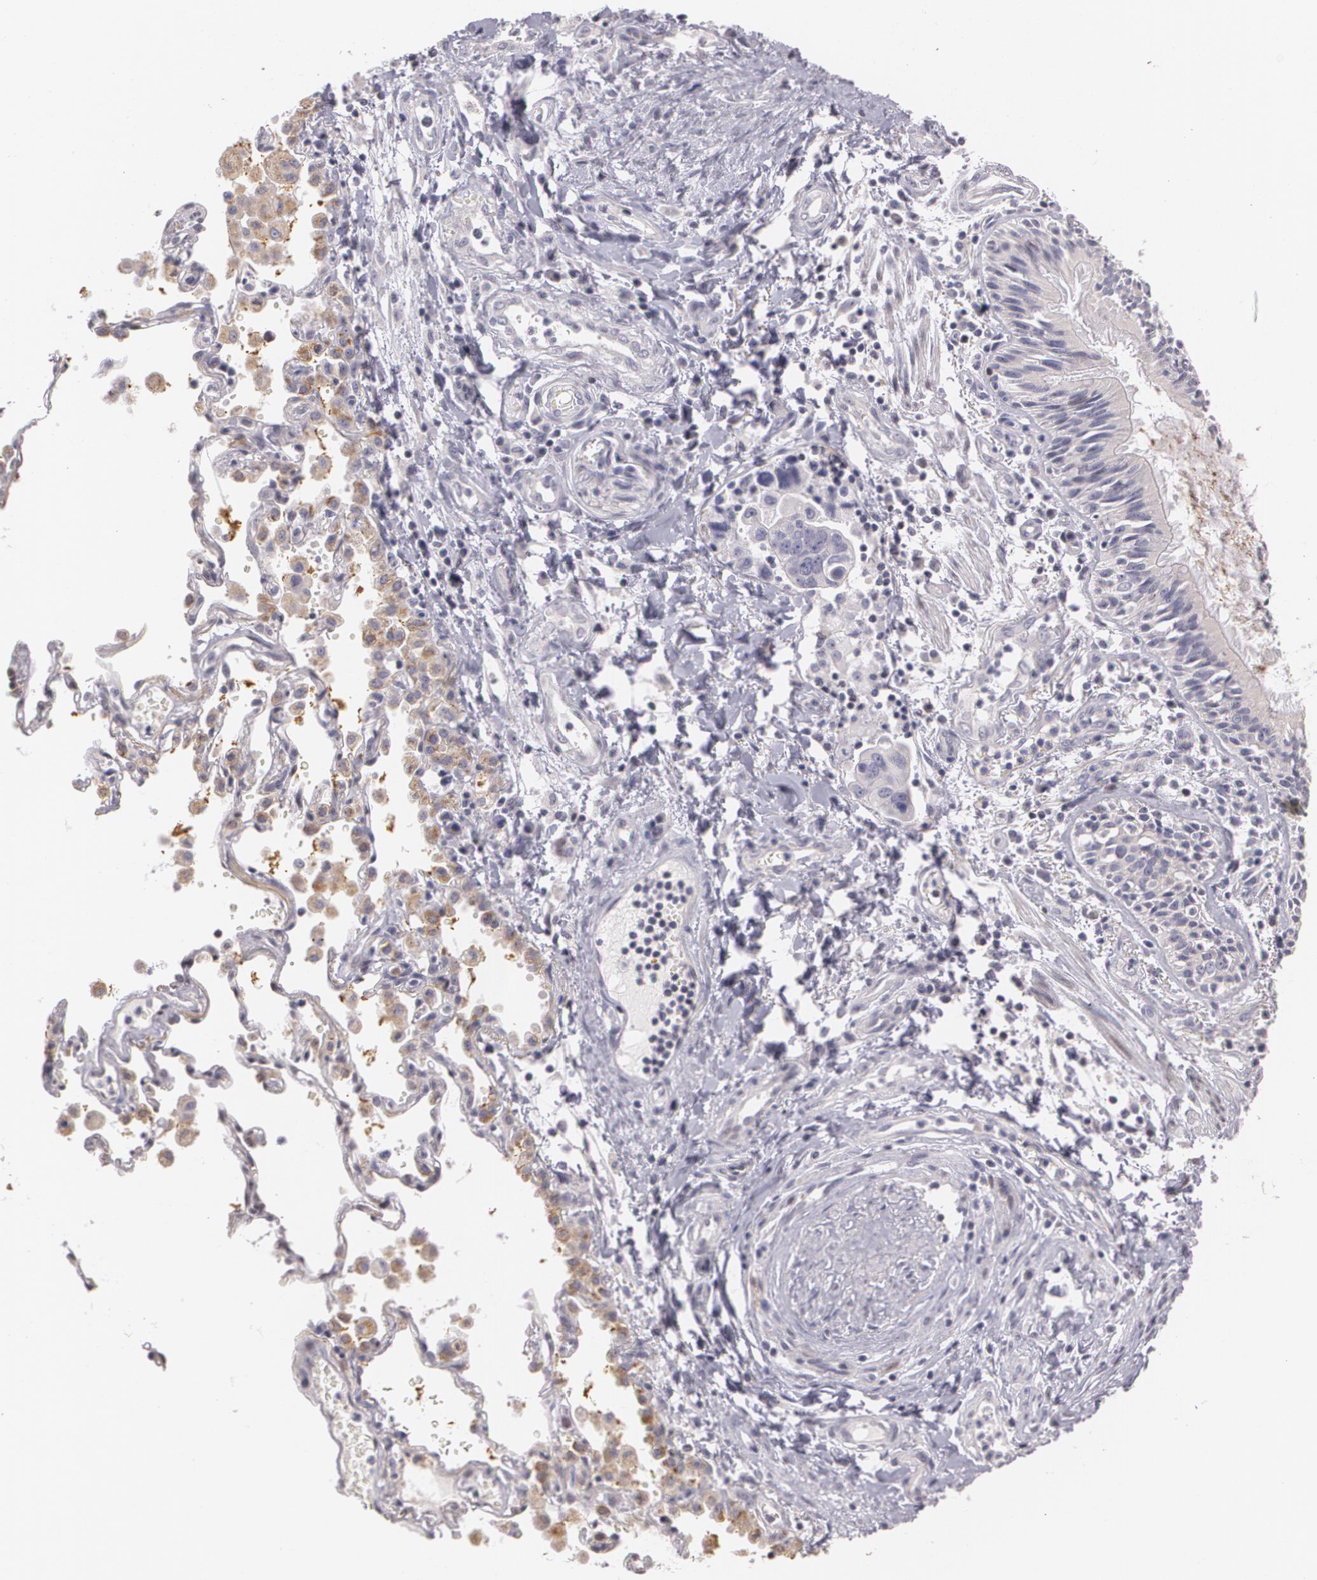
{"staining": {"intensity": "negative", "quantity": "none", "location": "none"}, "tissue": "lung cancer", "cell_type": "Tumor cells", "image_type": "cancer", "snomed": [{"axis": "morphology", "description": "Adenocarcinoma, NOS"}, {"axis": "topography", "description": "Lung"}], "caption": "Tumor cells show no significant staining in lung cancer.", "gene": "ZBTB16", "patient": {"sex": "male", "age": 64}}